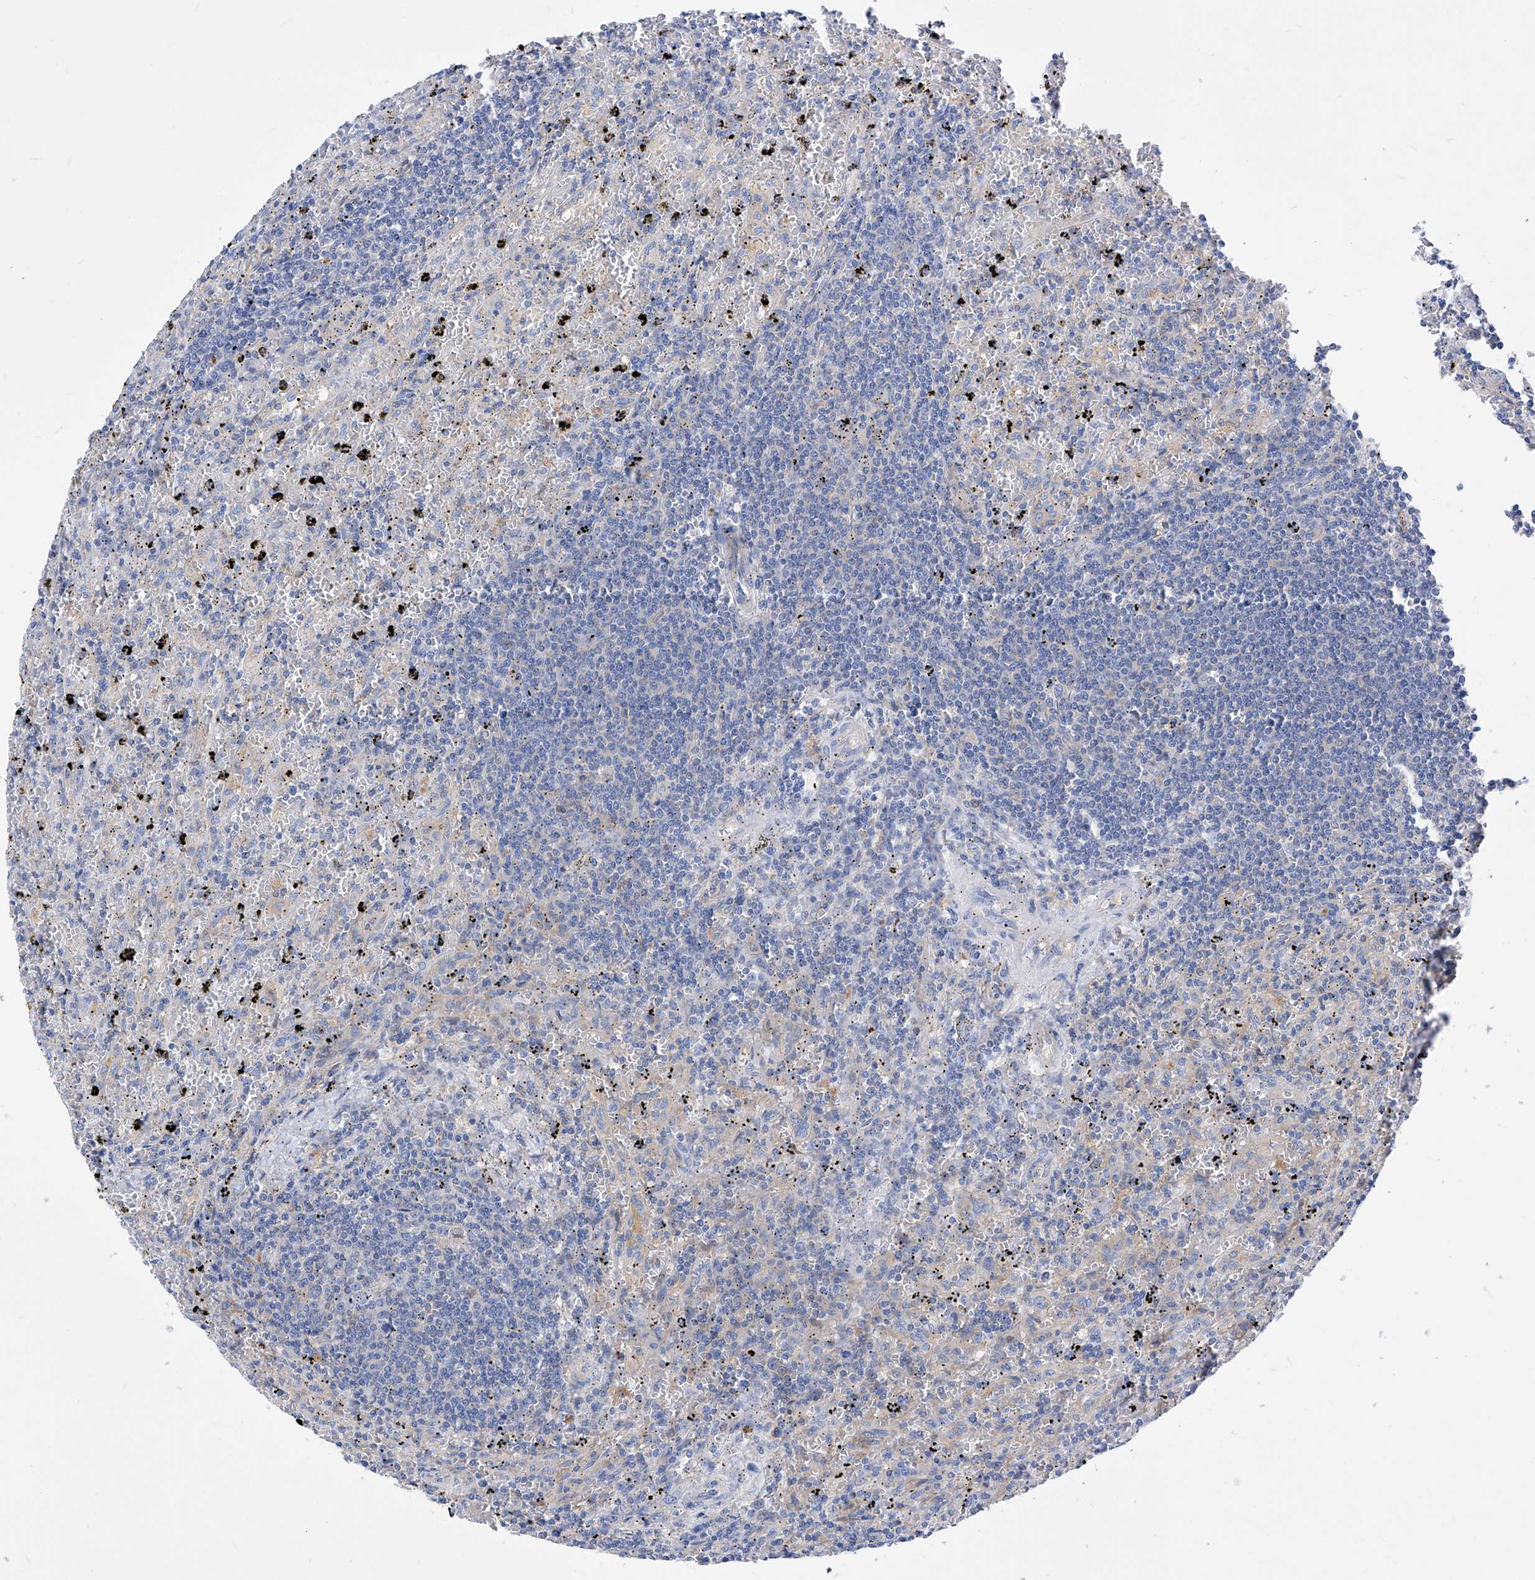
{"staining": {"intensity": "negative", "quantity": "none", "location": "none"}, "tissue": "lymphoma", "cell_type": "Tumor cells", "image_type": "cancer", "snomed": [{"axis": "morphology", "description": "Malignant lymphoma, non-Hodgkin's type, Low grade"}, {"axis": "topography", "description": "Spleen"}], "caption": "This is a micrograph of IHC staining of lymphoma, which shows no expression in tumor cells.", "gene": "XPNPEP1", "patient": {"sex": "male", "age": 76}}